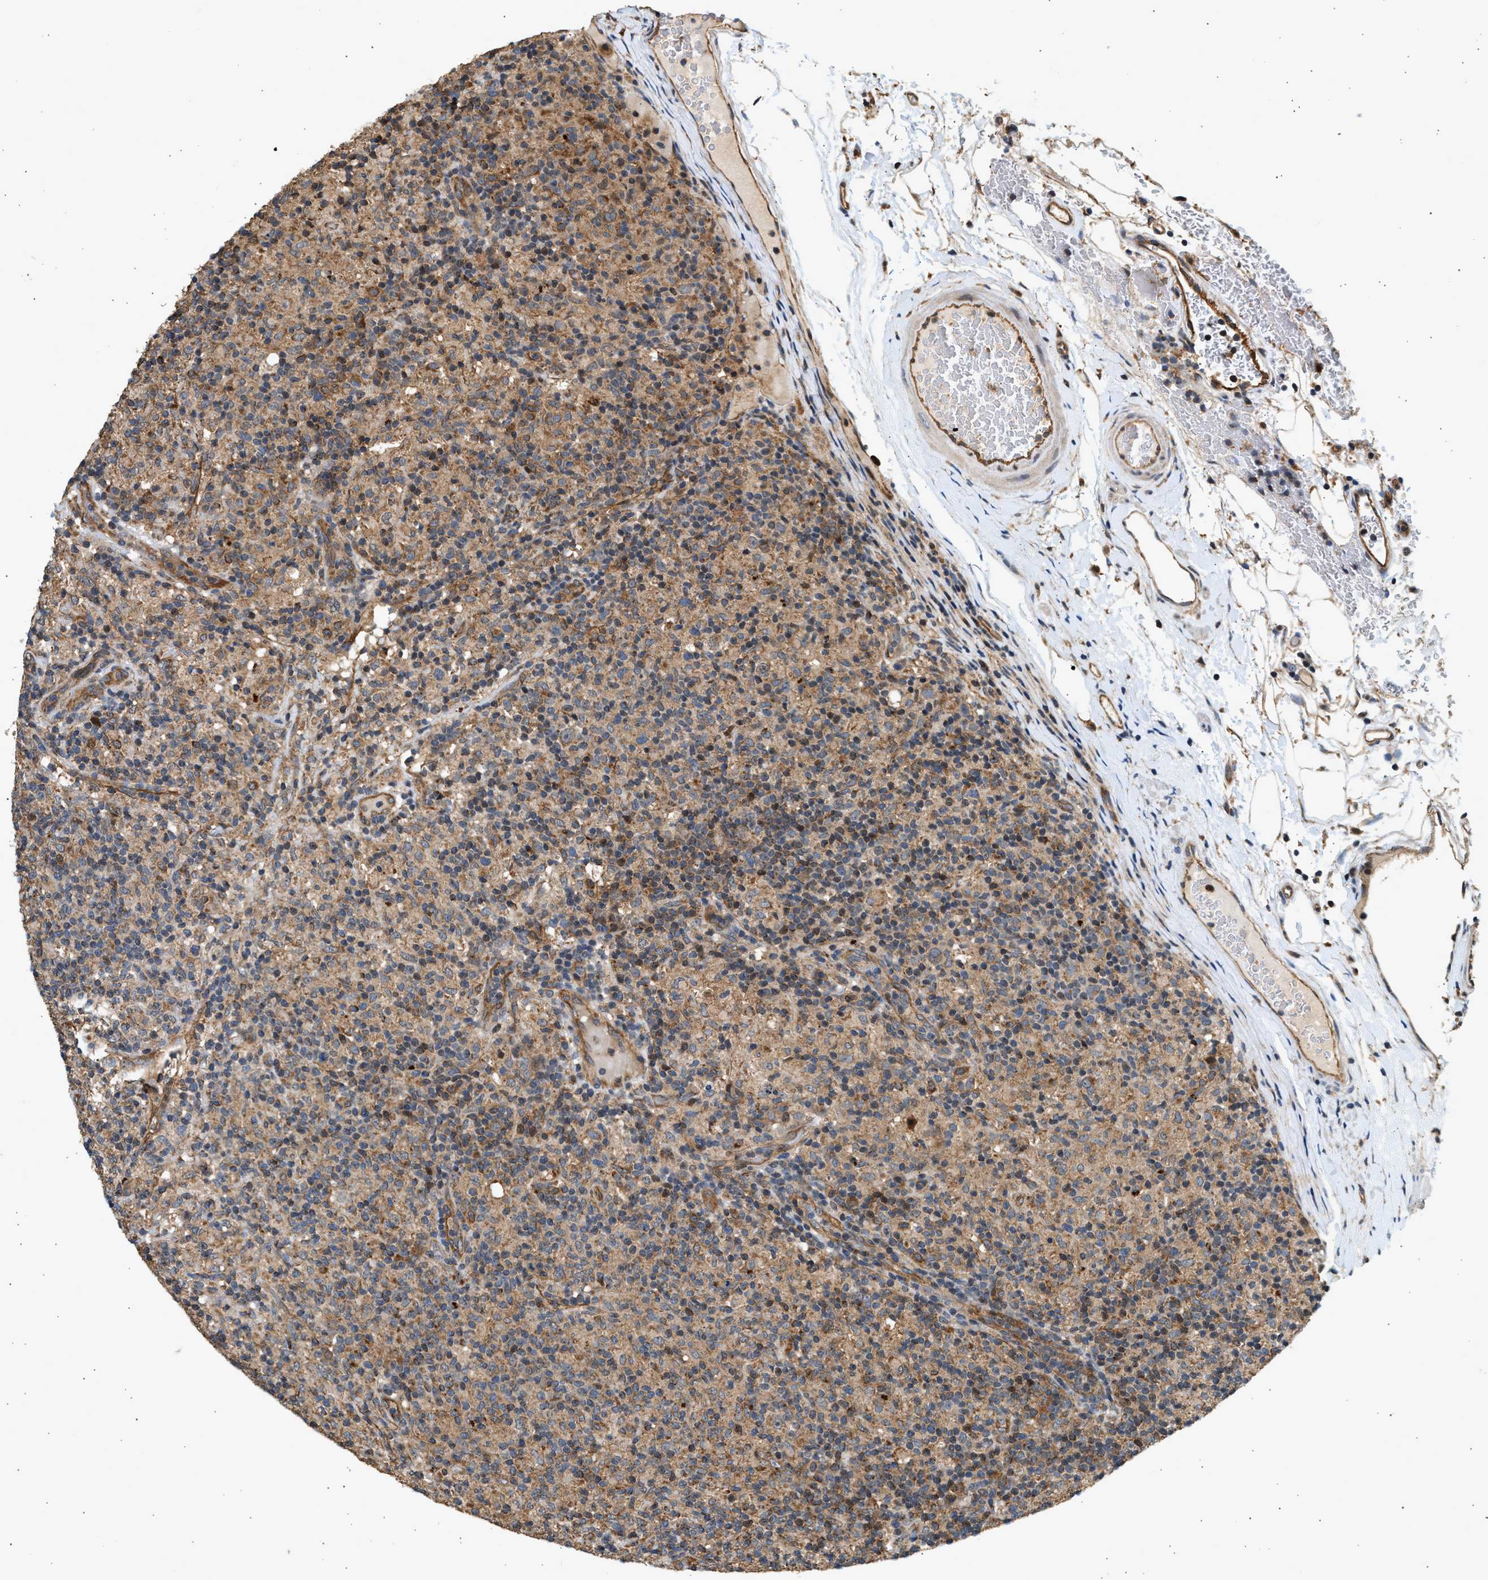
{"staining": {"intensity": "moderate", "quantity": ">75%", "location": "cytoplasmic/membranous"}, "tissue": "lymphoma", "cell_type": "Tumor cells", "image_type": "cancer", "snomed": [{"axis": "morphology", "description": "Hodgkin's disease, NOS"}, {"axis": "topography", "description": "Lymph node"}], "caption": "IHC (DAB (3,3'-diaminobenzidine)) staining of human lymphoma shows moderate cytoplasmic/membranous protein positivity in about >75% of tumor cells.", "gene": "DUSP14", "patient": {"sex": "male", "age": 70}}